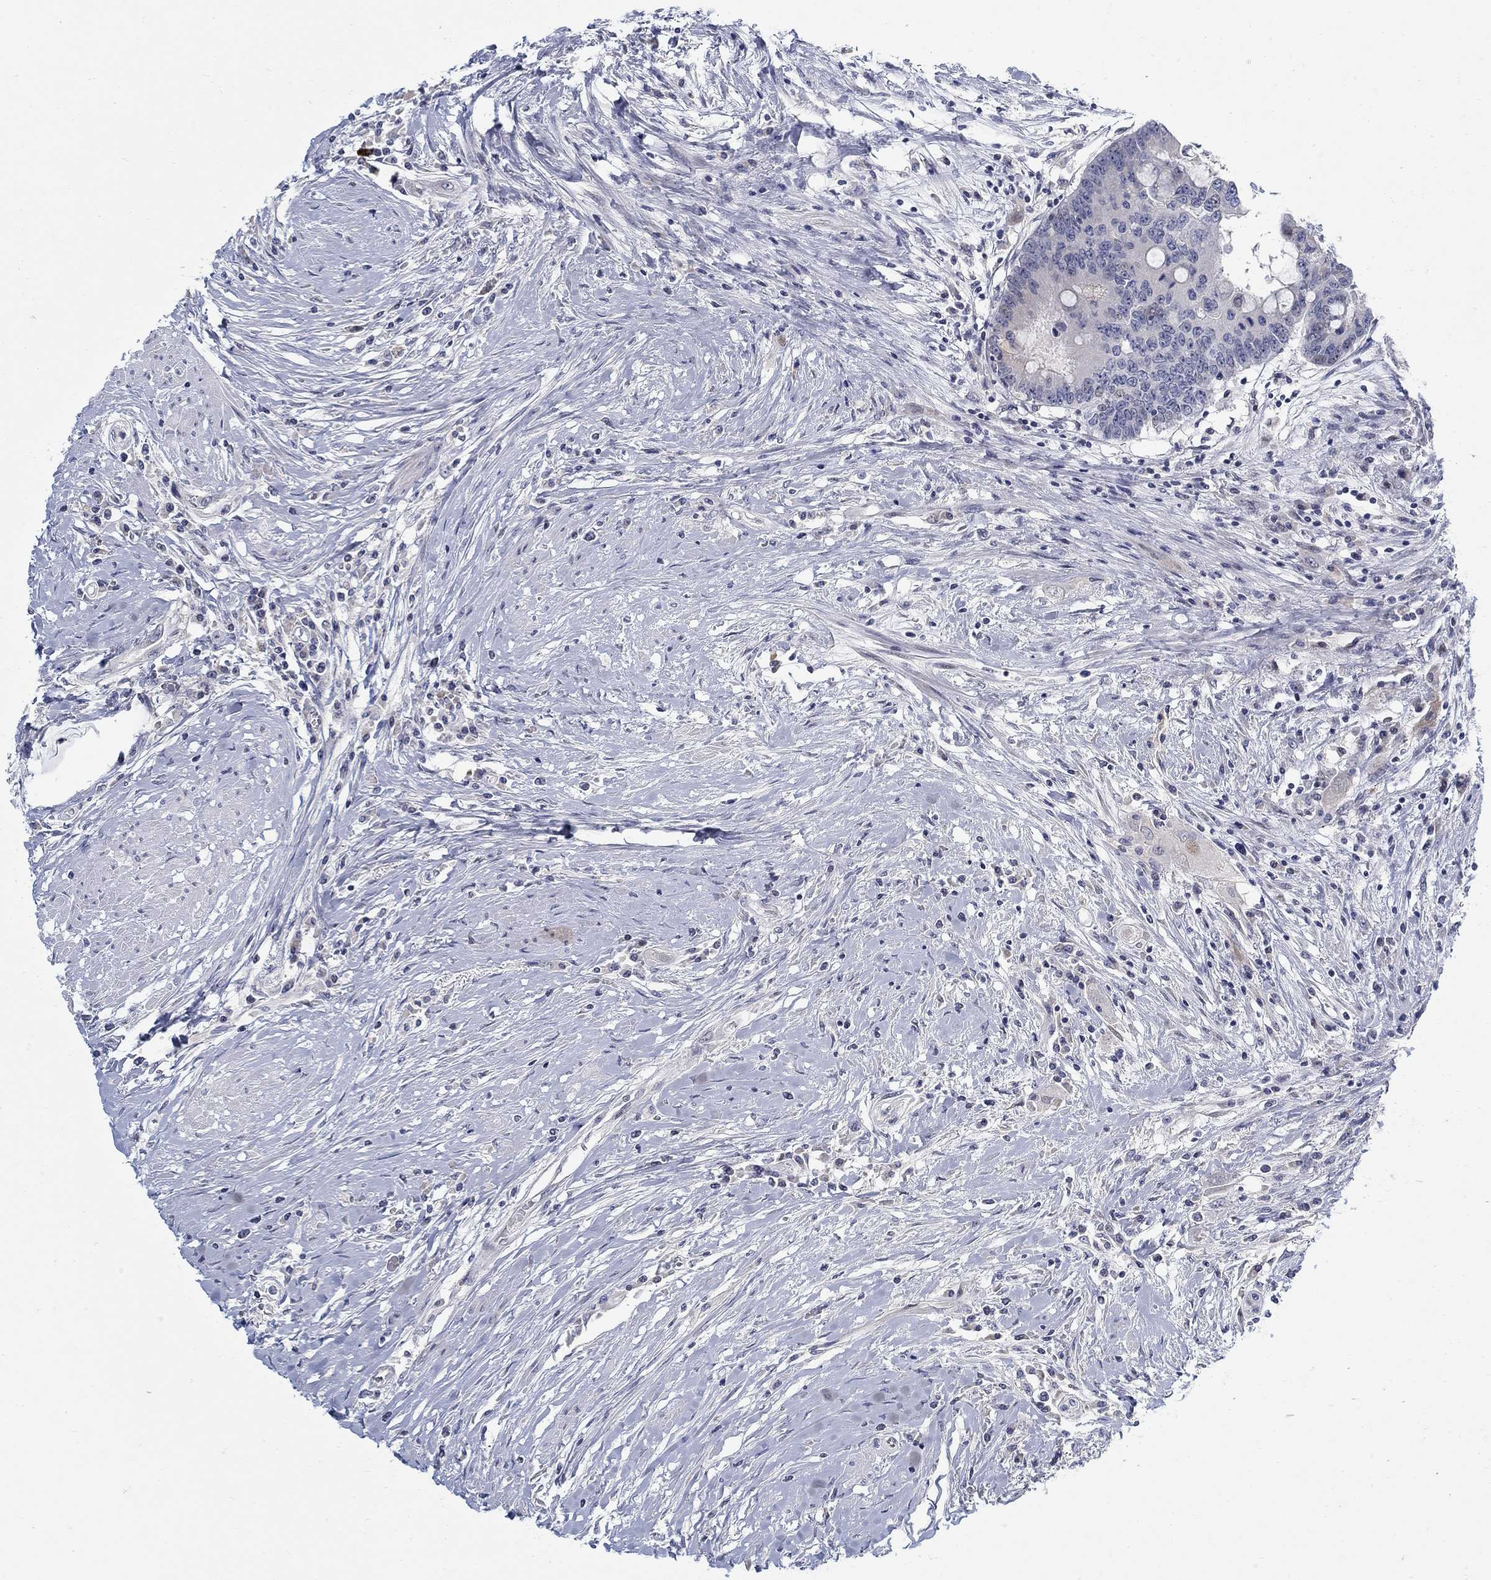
{"staining": {"intensity": "negative", "quantity": "none", "location": "none"}, "tissue": "colorectal cancer", "cell_type": "Tumor cells", "image_type": "cancer", "snomed": [{"axis": "morphology", "description": "Adenocarcinoma, NOS"}, {"axis": "topography", "description": "Rectum"}], "caption": "There is no significant staining in tumor cells of colorectal cancer.", "gene": "ANO7", "patient": {"sex": "male", "age": 59}}